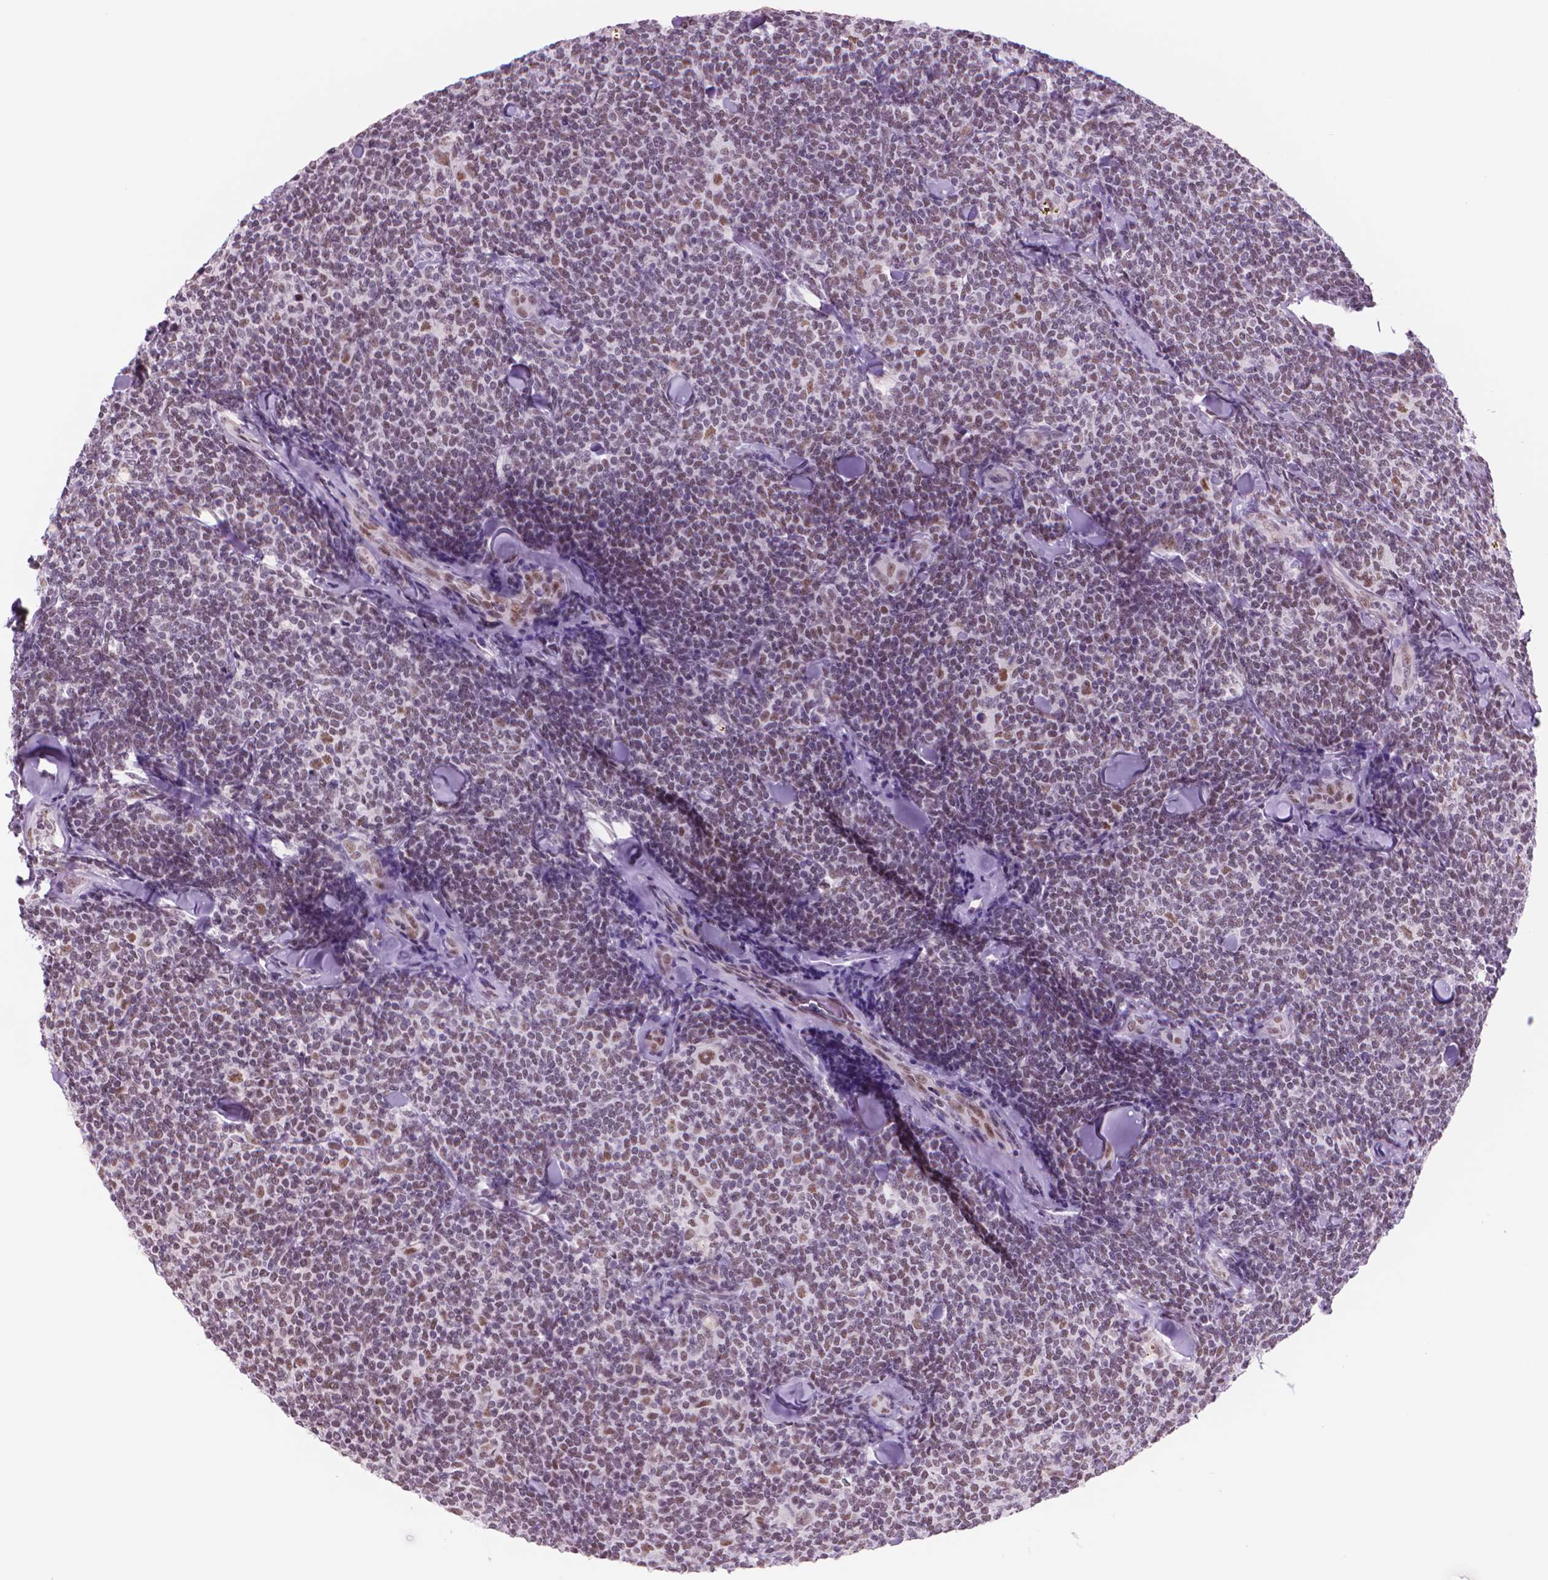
{"staining": {"intensity": "moderate", "quantity": "25%-75%", "location": "nuclear"}, "tissue": "lymphoma", "cell_type": "Tumor cells", "image_type": "cancer", "snomed": [{"axis": "morphology", "description": "Malignant lymphoma, non-Hodgkin's type, Low grade"}, {"axis": "topography", "description": "Lymph node"}], "caption": "A brown stain shows moderate nuclear expression of a protein in human lymphoma tumor cells.", "gene": "POLR3D", "patient": {"sex": "female", "age": 56}}